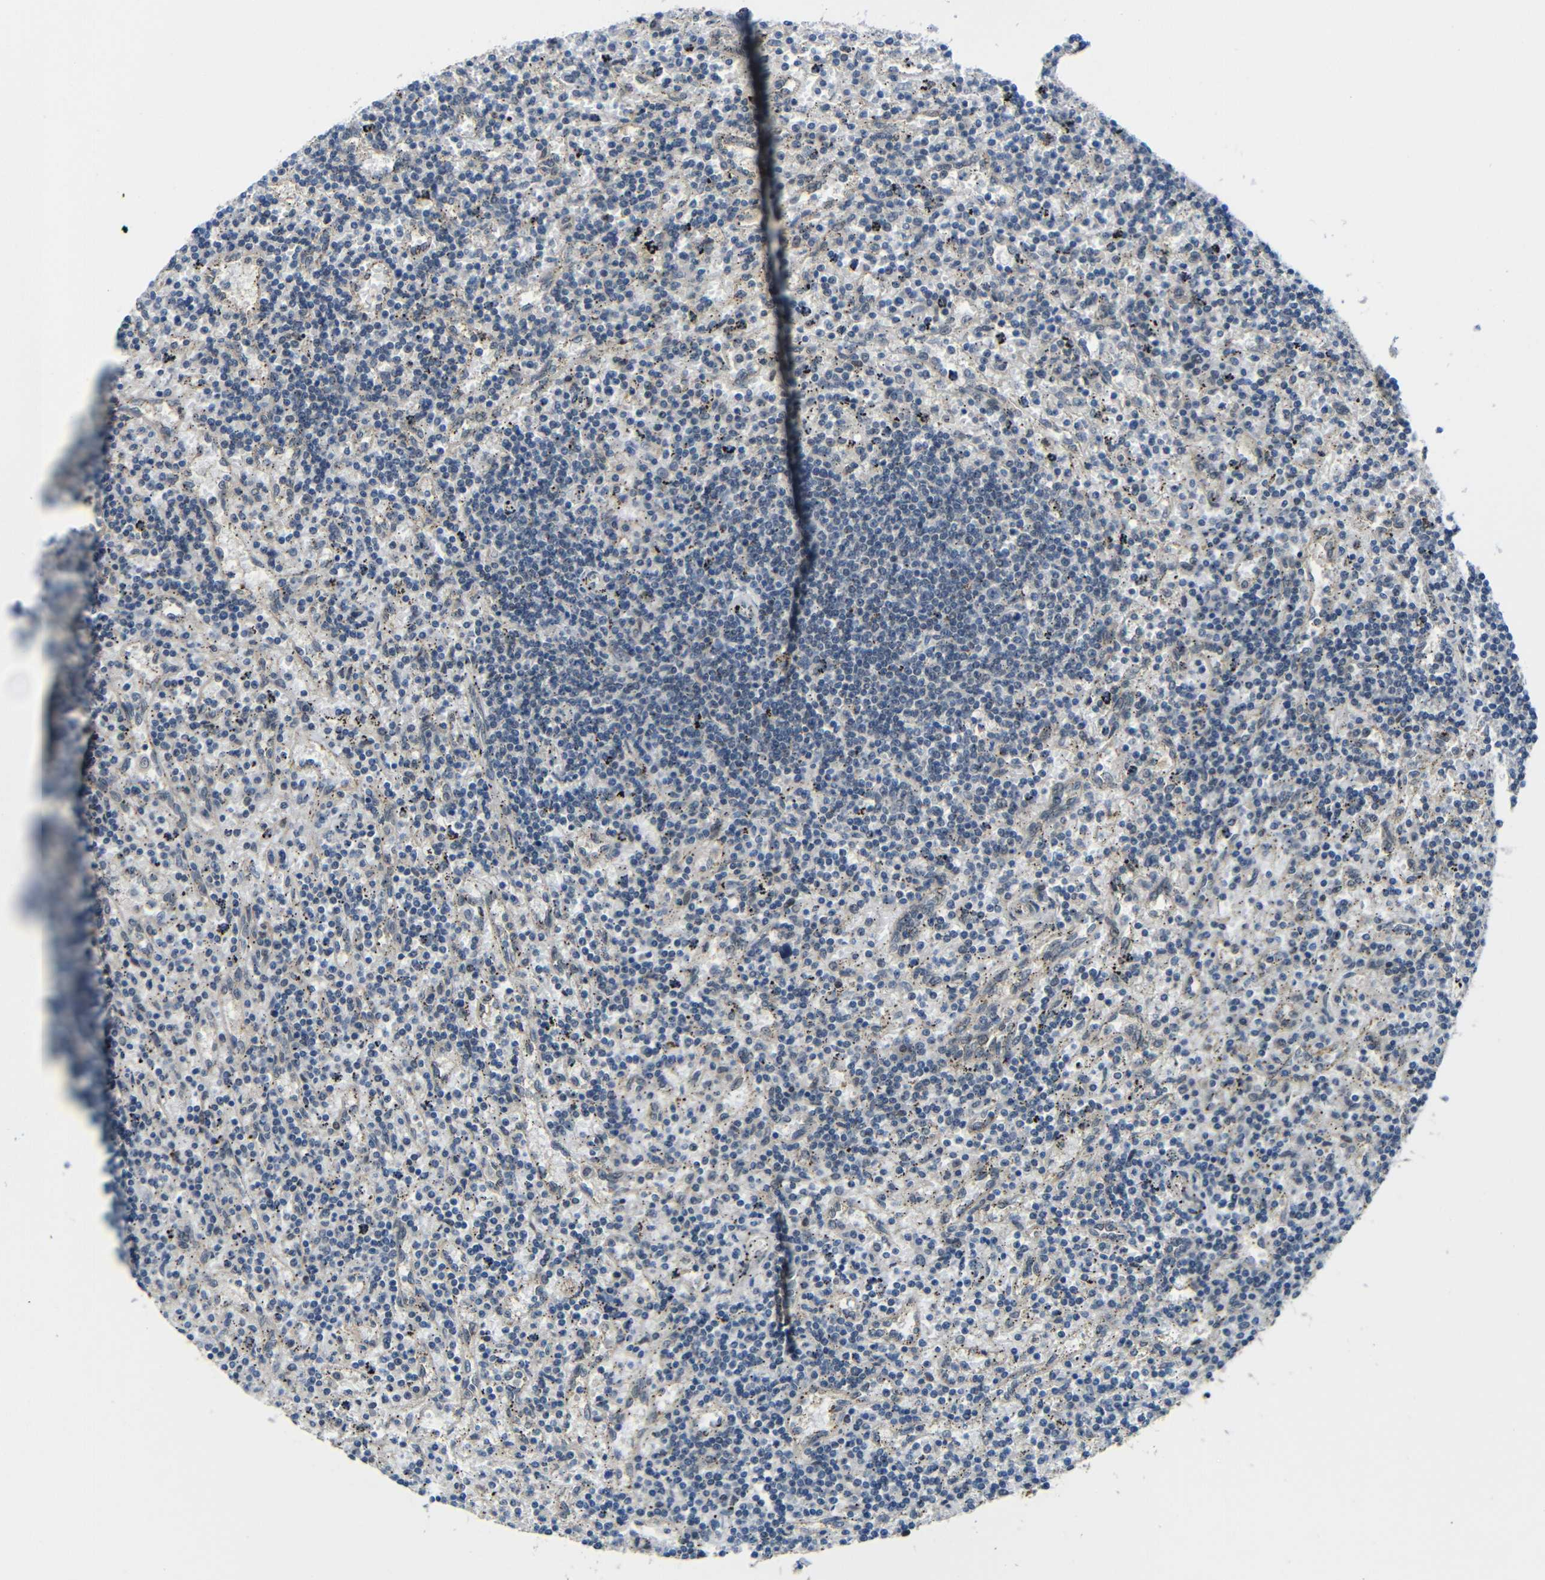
{"staining": {"intensity": "negative", "quantity": "none", "location": "none"}, "tissue": "lymphoma", "cell_type": "Tumor cells", "image_type": "cancer", "snomed": [{"axis": "morphology", "description": "Malignant lymphoma, non-Hodgkin's type, Low grade"}, {"axis": "topography", "description": "Spleen"}], "caption": "This is an immunohistochemistry photomicrograph of human lymphoma. There is no positivity in tumor cells.", "gene": "FAM172A", "patient": {"sex": "male", "age": 76}}